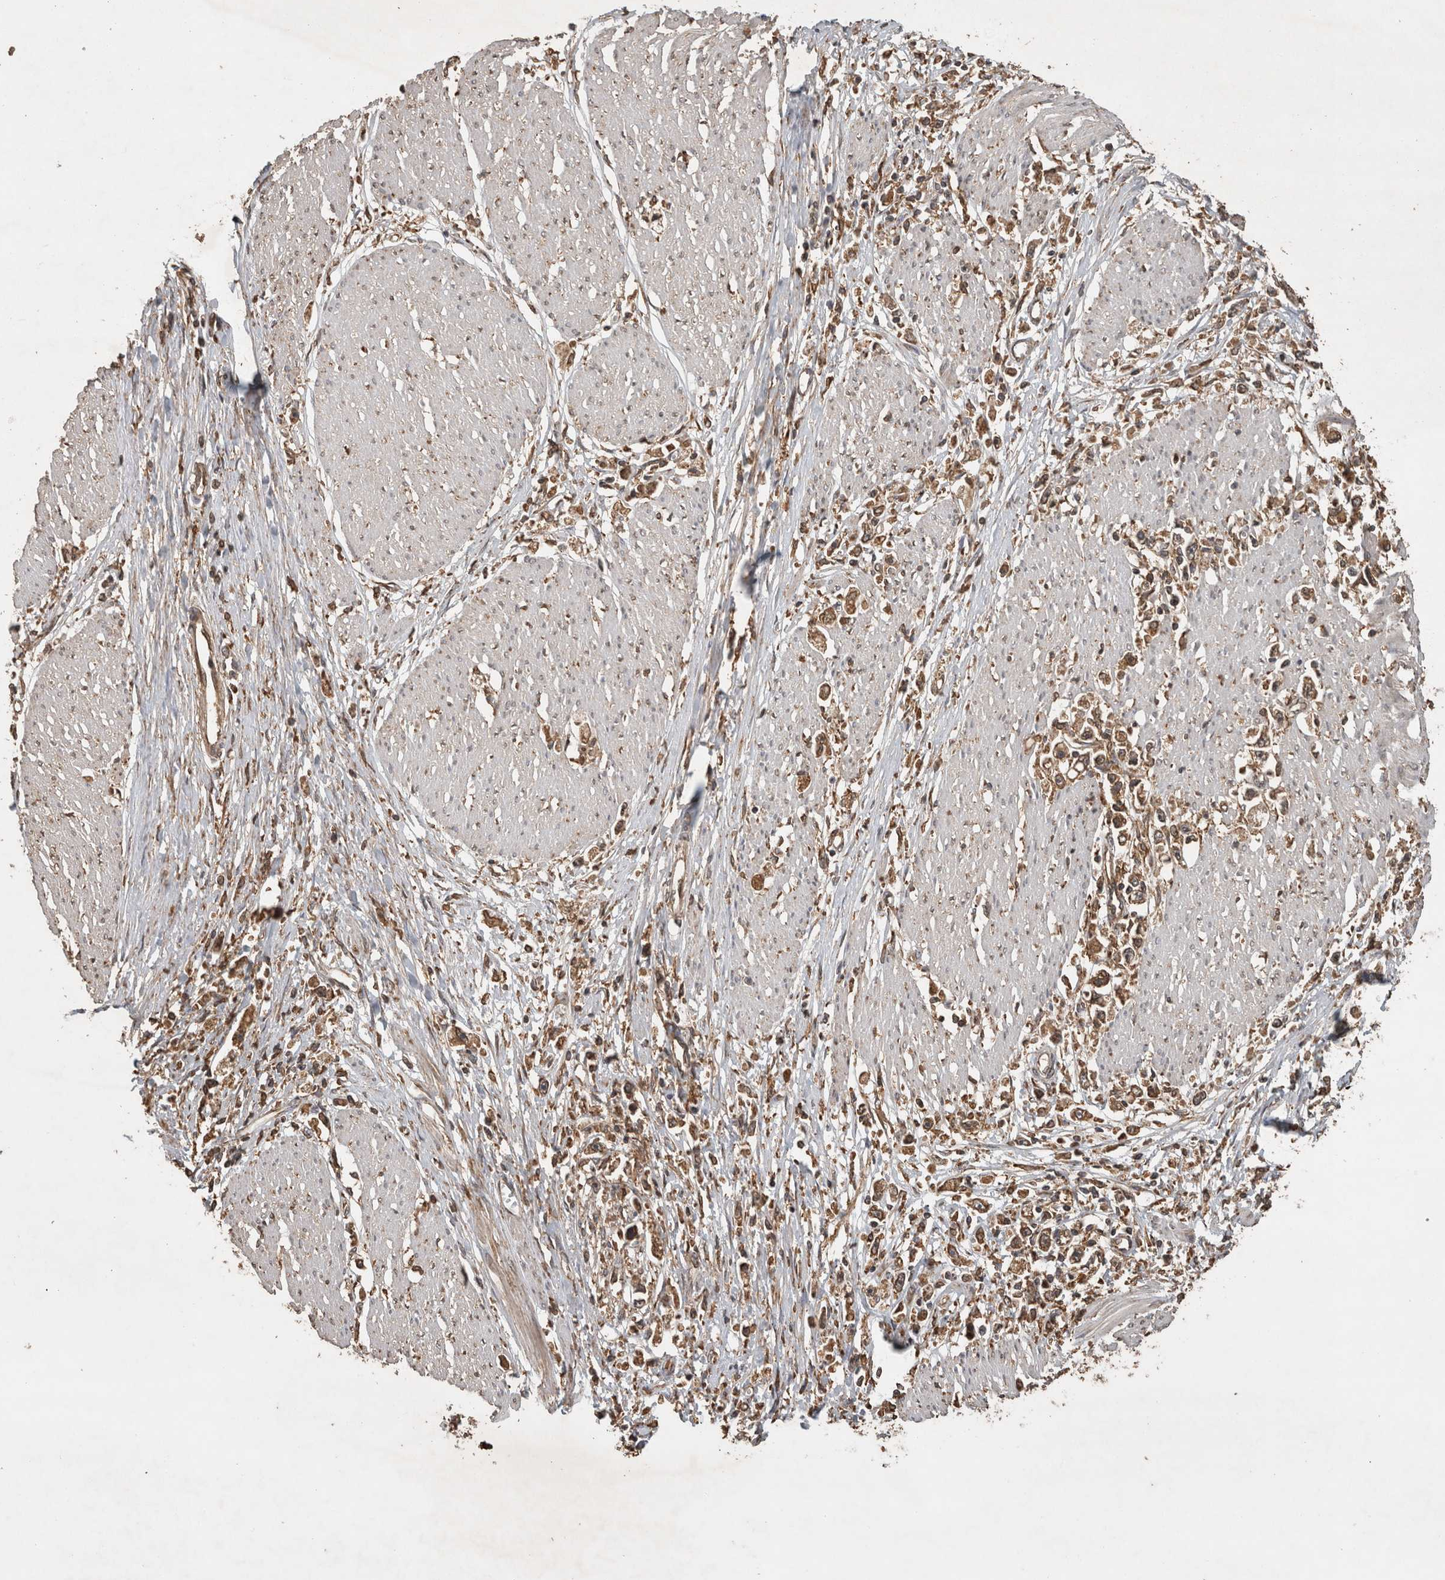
{"staining": {"intensity": "moderate", "quantity": ">75%", "location": "cytoplasmic/membranous"}, "tissue": "stomach cancer", "cell_type": "Tumor cells", "image_type": "cancer", "snomed": [{"axis": "morphology", "description": "Adenocarcinoma, NOS"}, {"axis": "topography", "description": "Stomach"}], "caption": "Moderate cytoplasmic/membranous positivity for a protein is identified in approximately >75% of tumor cells of stomach cancer (adenocarcinoma) using IHC.", "gene": "OTUD7B", "patient": {"sex": "female", "age": 59}}